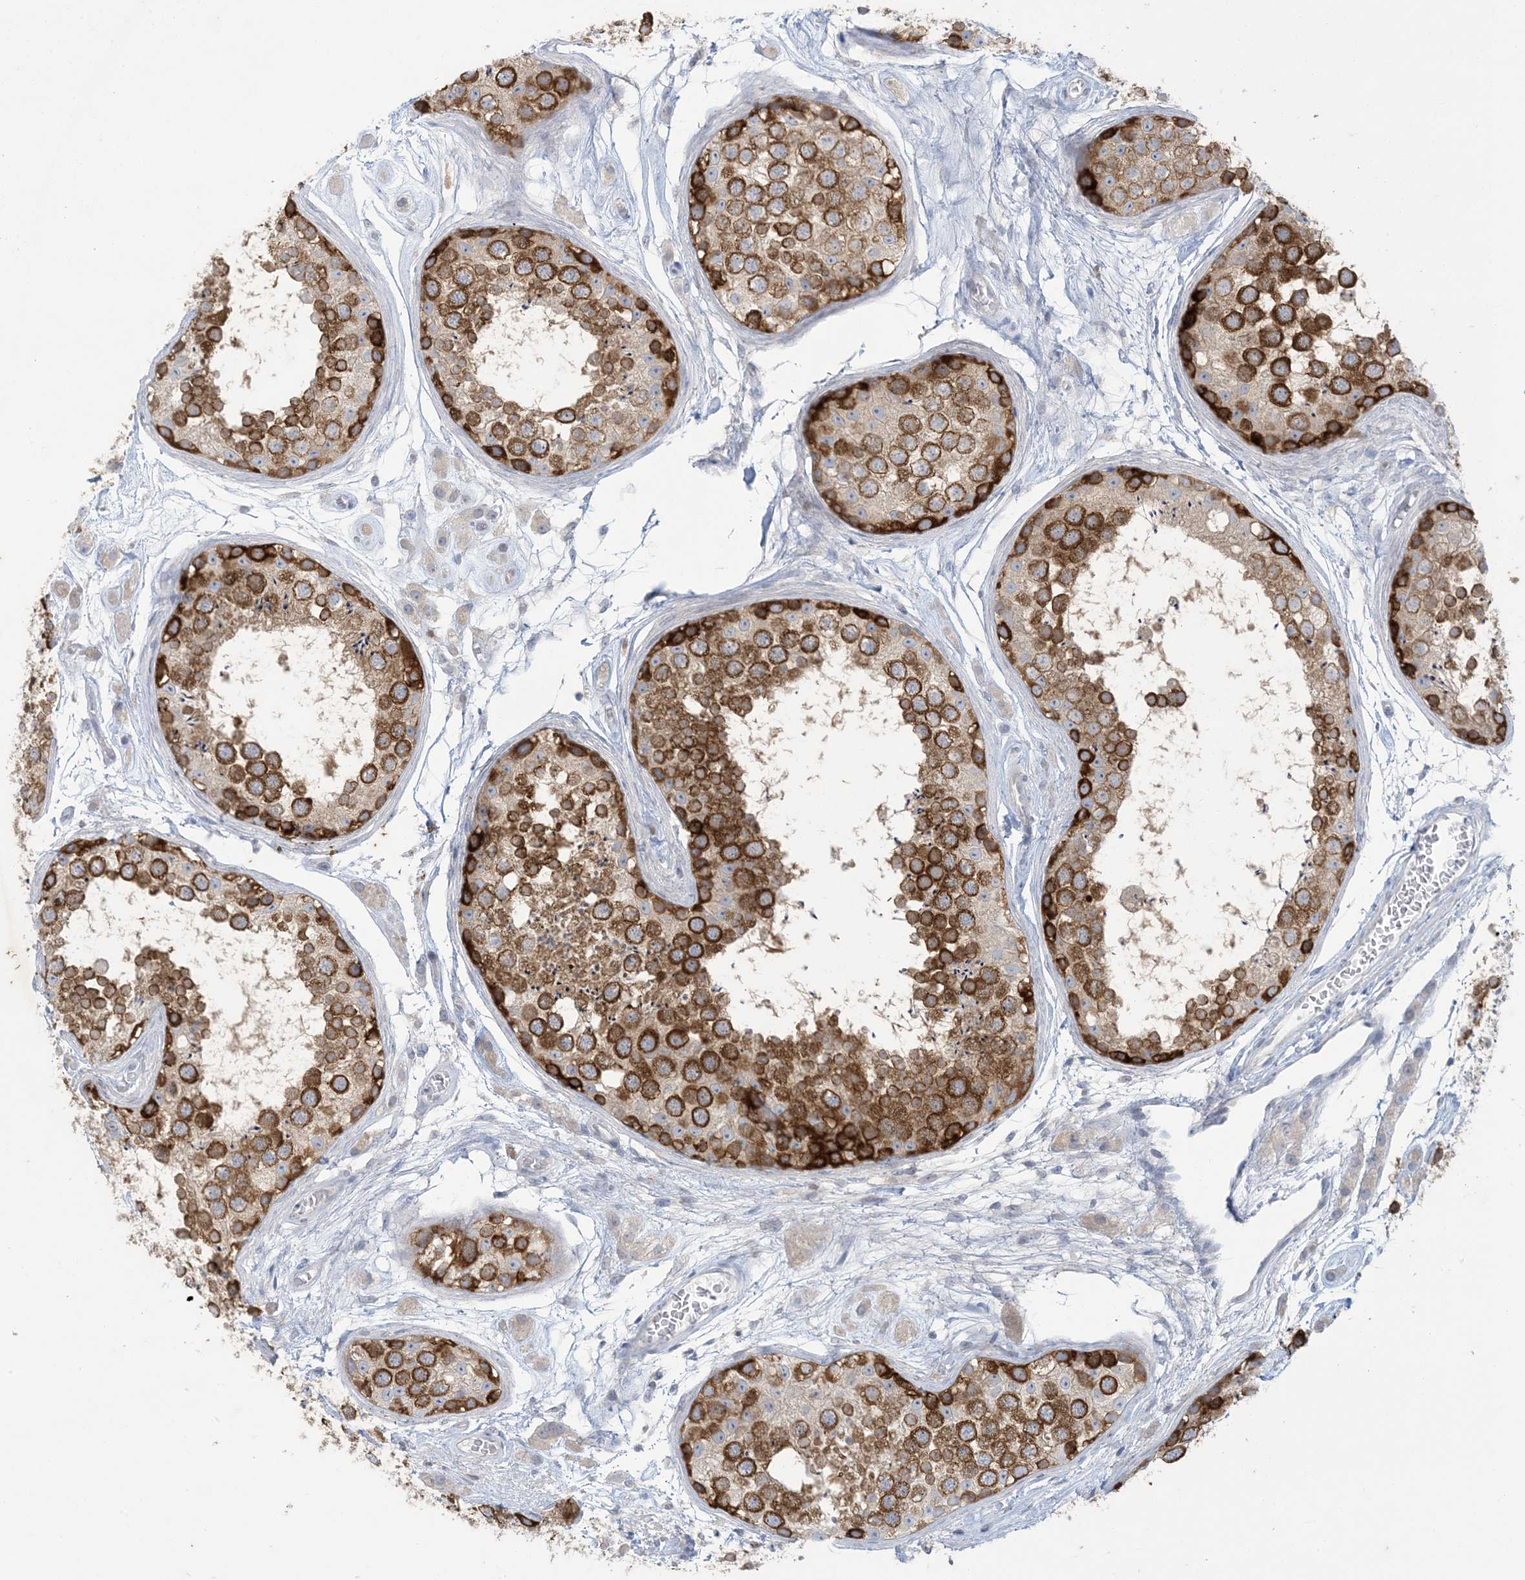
{"staining": {"intensity": "strong", "quantity": ">75%", "location": "cytoplasmic/membranous"}, "tissue": "testis", "cell_type": "Cells in seminiferous ducts", "image_type": "normal", "snomed": [{"axis": "morphology", "description": "Normal tissue, NOS"}, {"axis": "topography", "description": "Testis"}], "caption": "This image demonstrates immunohistochemistry staining of benign human testis, with high strong cytoplasmic/membranous staining in about >75% of cells in seminiferous ducts.", "gene": "KIF3A", "patient": {"sex": "male", "age": 25}}